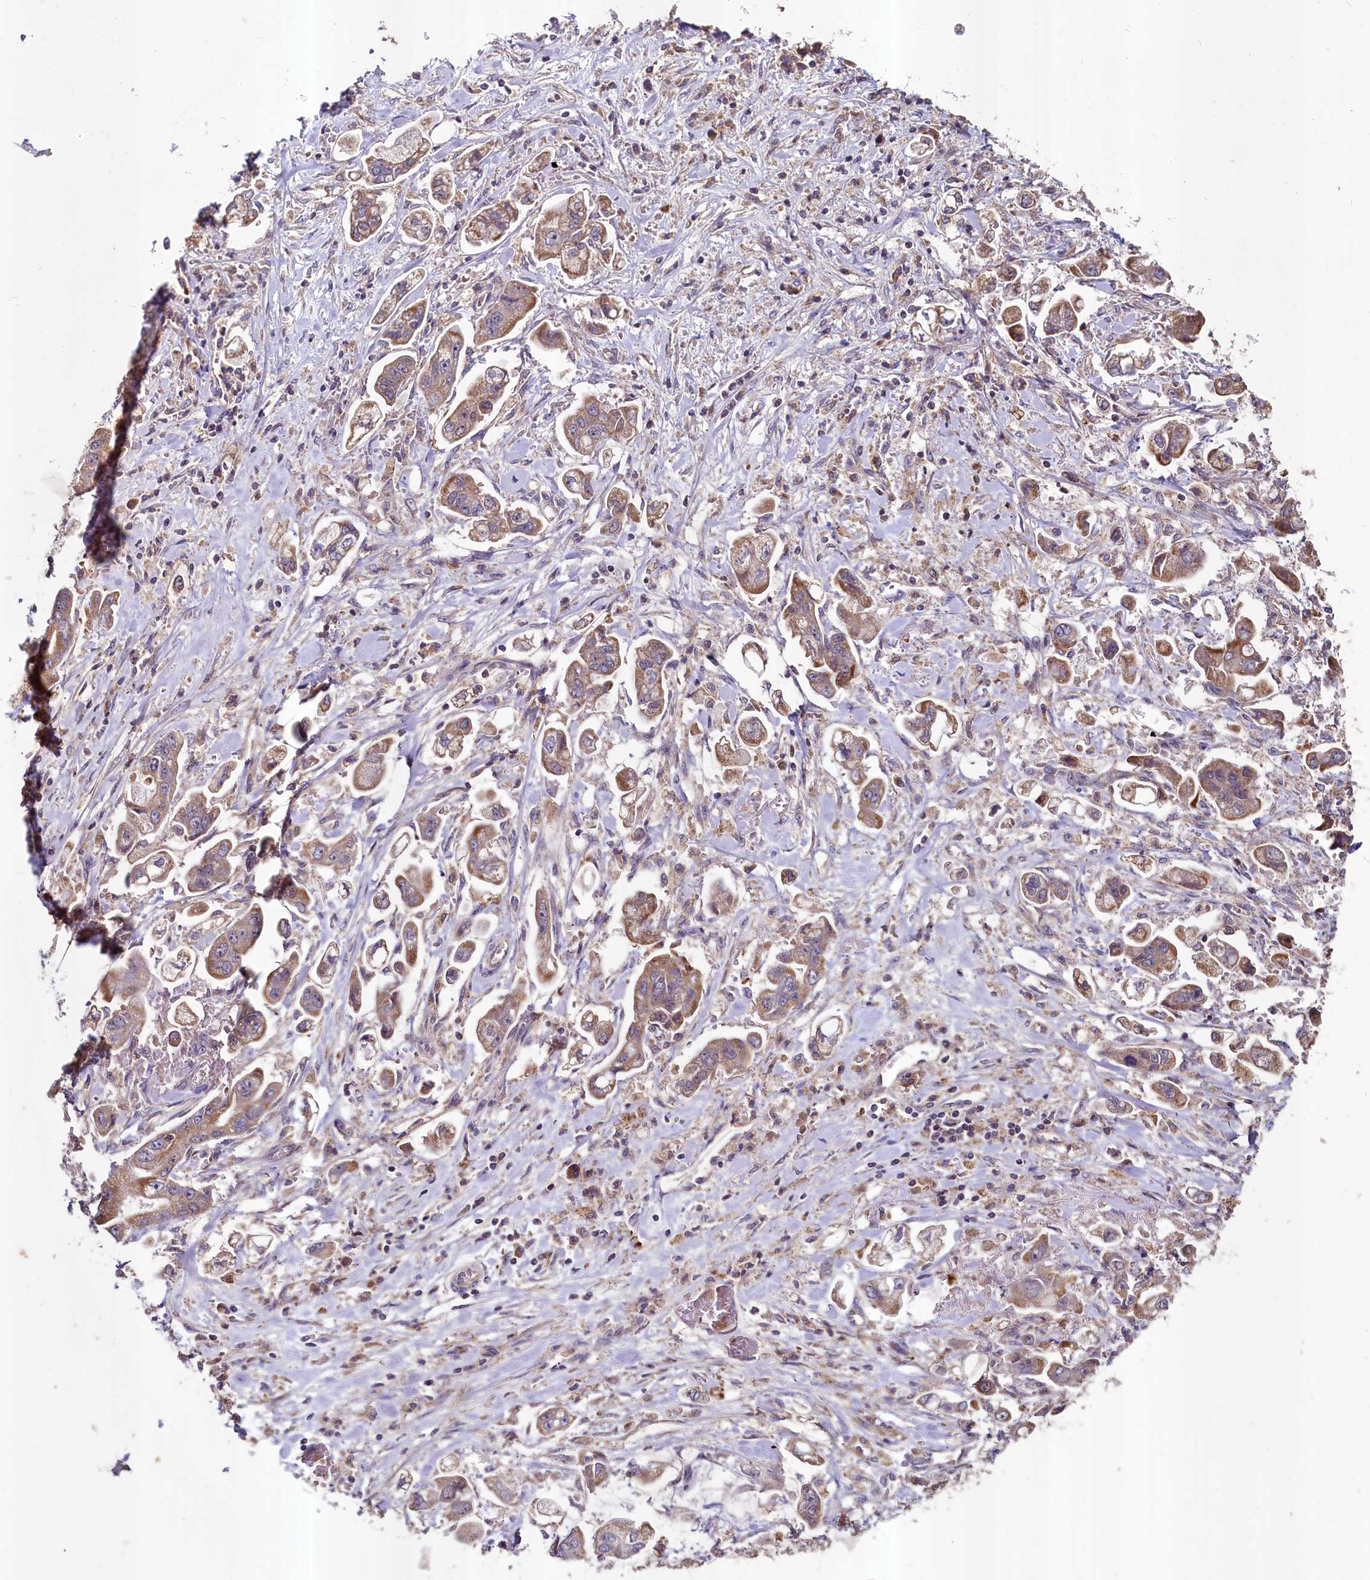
{"staining": {"intensity": "moderate", "quantity": ">75%", "location": "cytoplasmic/membranous"}, "tissue": "stomach cancer", "cell_type": "Tumor cells", "image_type": "cancer", "snomed": [{"axis": "morphology", "description": "Adenocarcinoma, NOS"}, {"axis": "topography", "description": "Stomach"}], "caption": "Protein expression analysis of adenocarcinoma (stomach) exhibits moderate cytoplasmic/membranous expression in about >75% of tumor cells.", "gene": "METTL4", "patient": {"sex": "male", "age": 62}}